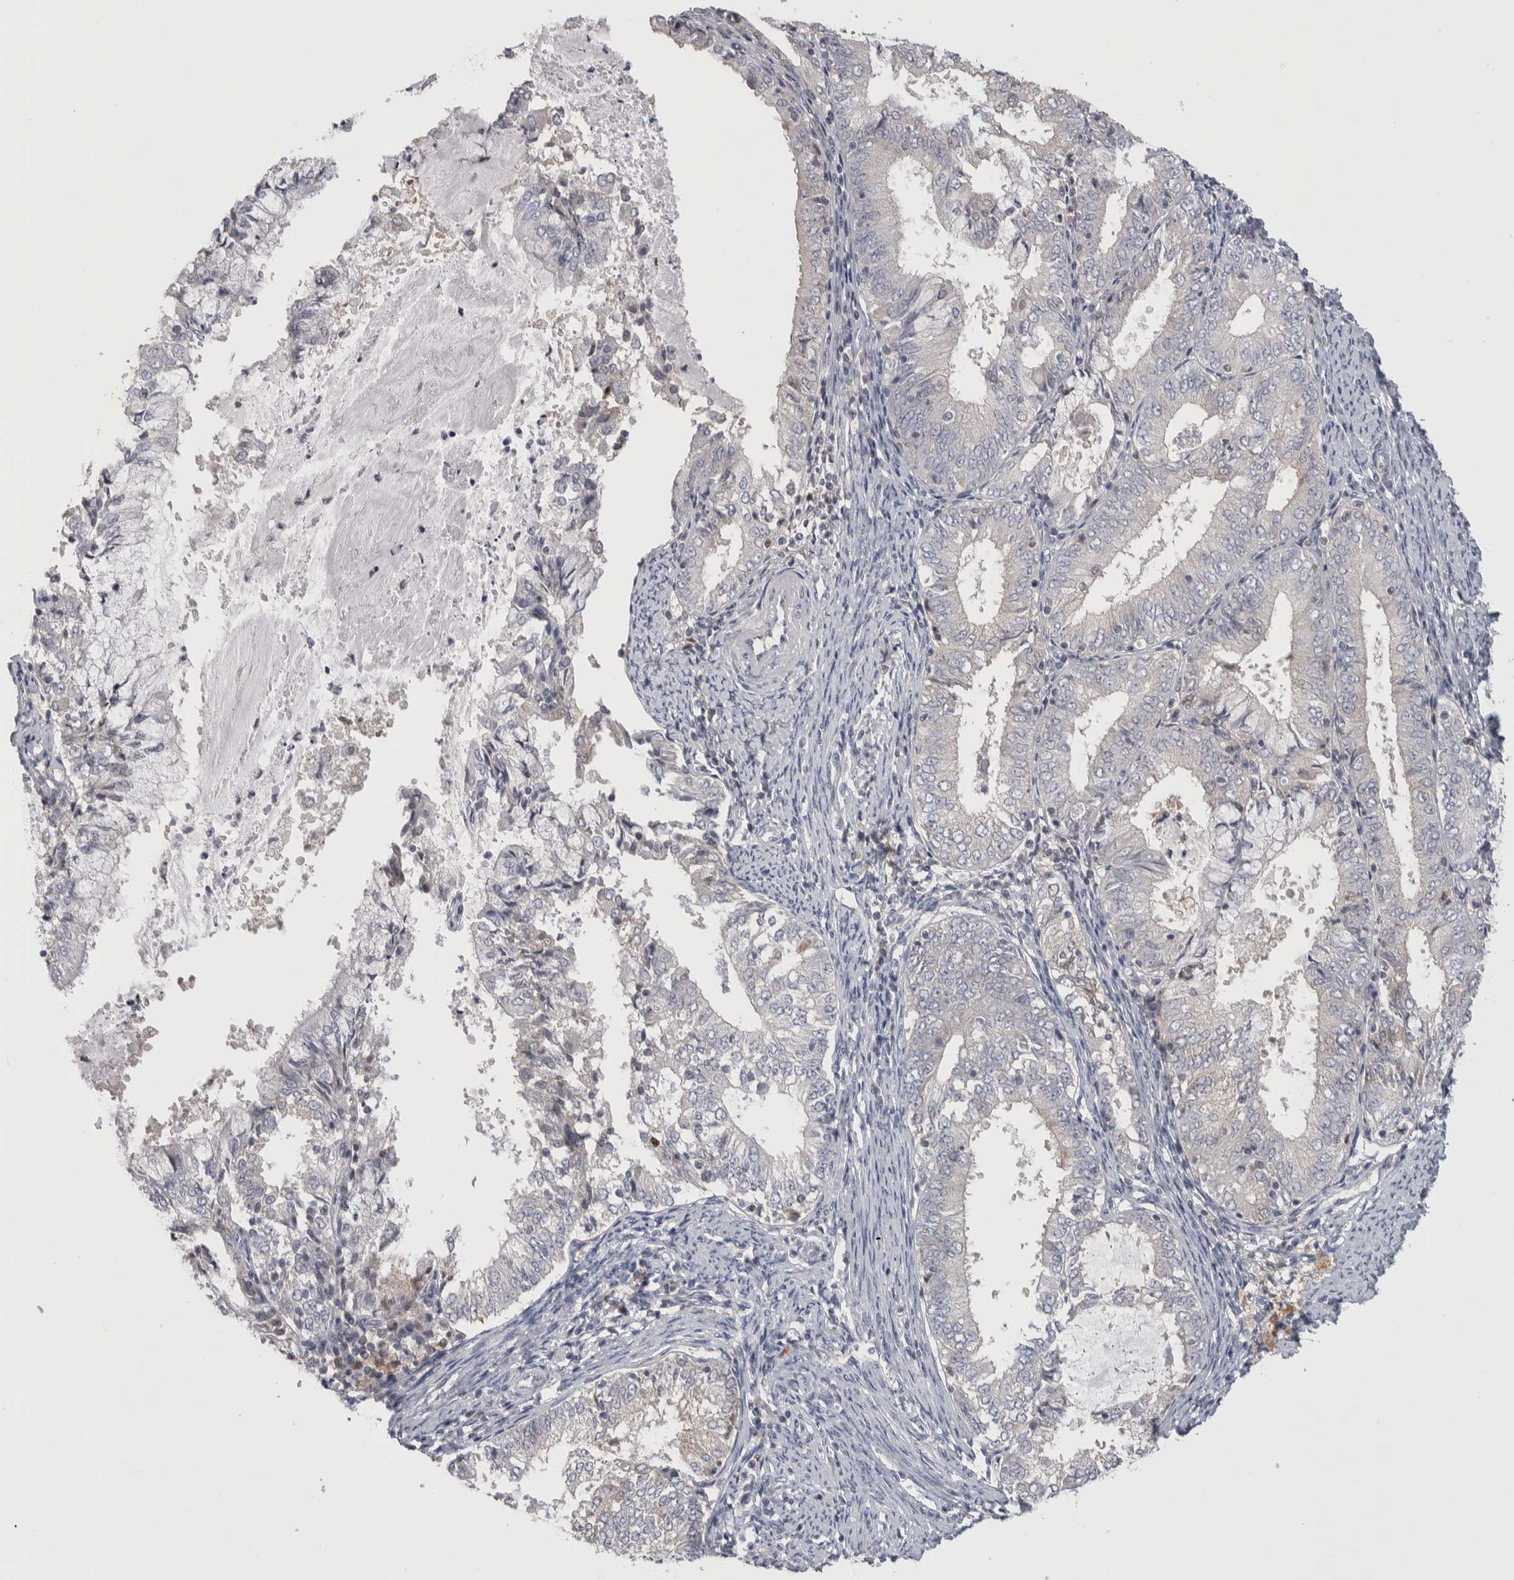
{"staining": {"intensity": "negative", "quantity": "none", "location": "none"}, "tissue": "endometrial cancer", "cell_type": "Tumor cells", "image_type": "cancer", "snomed": [{"axis": "morphology", "description": "Adenocarcinoma, NOS"}, {"axis": "topography", "description": "Endometrium"}], "caption": "High power microscopy micrograph of an IHC histopathology image of adenocarcinoma (endometrial), revealing no significant positivity in tumor cells. (DAB (3,3'-diaminobenzidine) IHC visualized using brightfield microscopy, high magnification).", "gene": "NFKB2", "patient": {"sex": "female", "age": 57}}